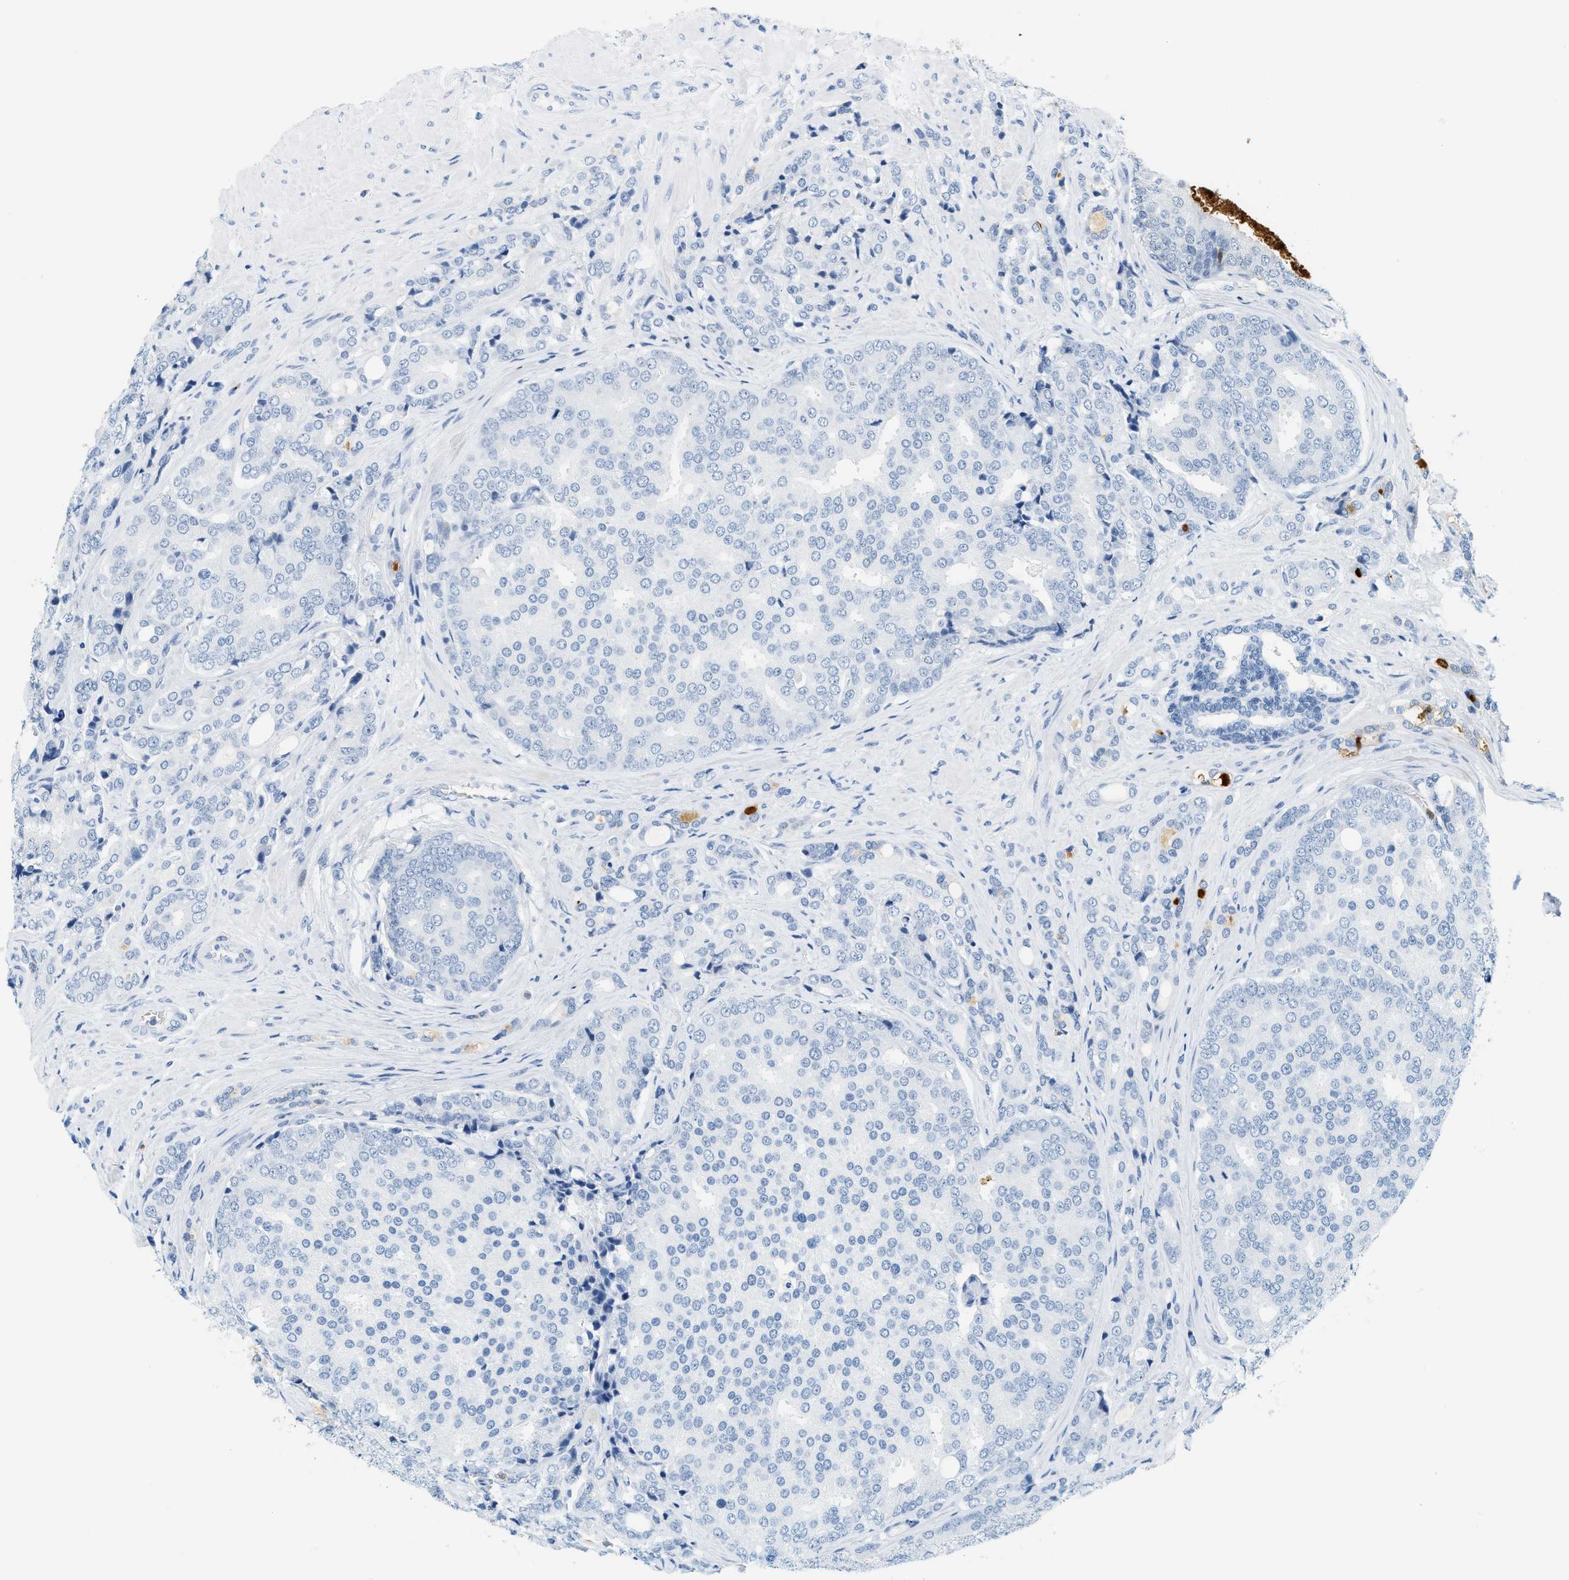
{"staining": {"intensity": "moderate", "quantity": "<25%", "location": "cytoplasmic/membranous"}, "tissue": "prostate cancer", "cell_type": "Tumor cells", "image_type": "cancer", "snomed": [{"axis": "morphology", "description": "Adenocarcinoma, High grade"}, {"axis": "topography", "description": "Prostate"}], "caption": "Protein expression analysis of prostate cancer demonstrates moderate cytoplasmic/membranous expression in about <25% of tumor cells. Nuclei are stained in blue.", "gene": "LCN2", "patient": {"sex": "male", "age": 50}}